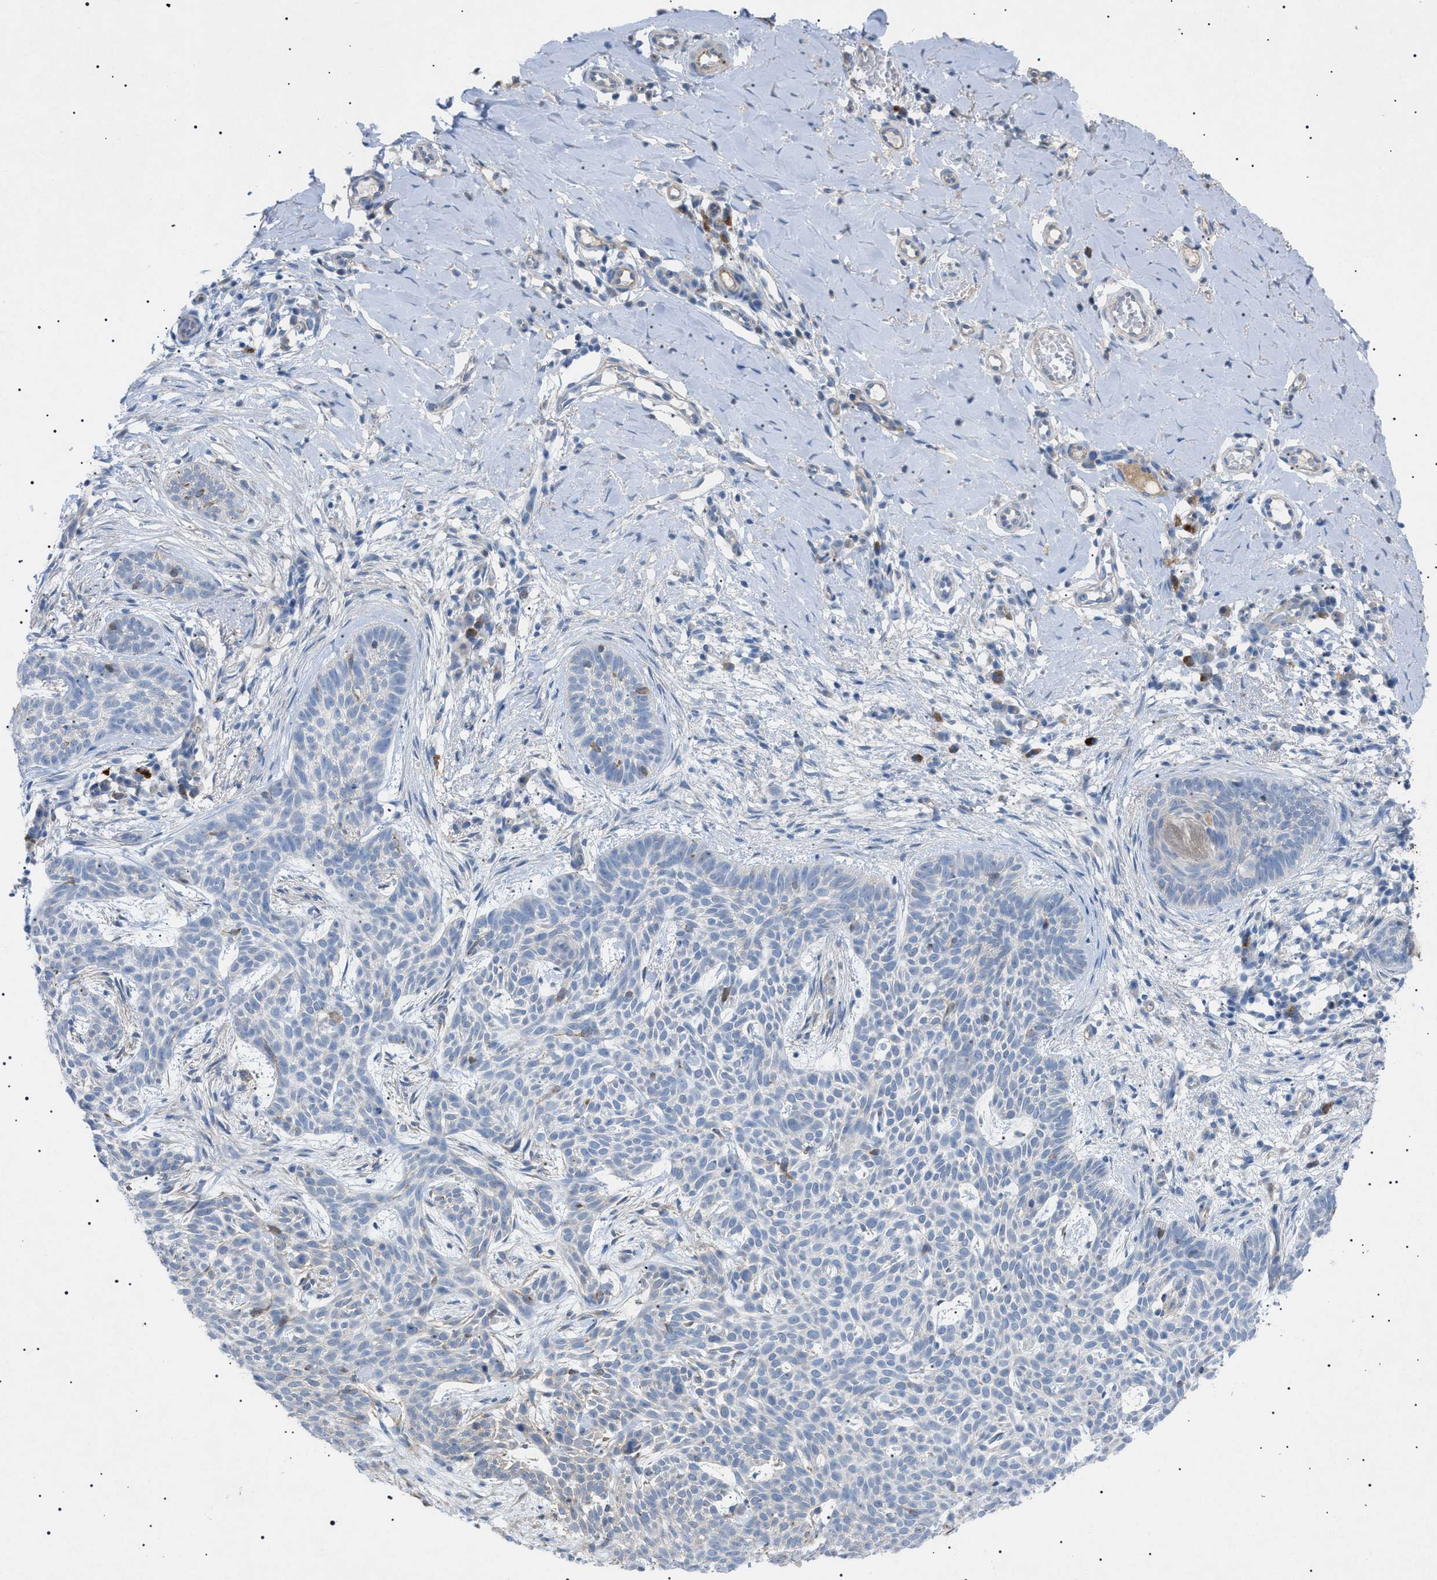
{"staining": {"intensity": "negative", "quantity": "none", "location": "none"}, "tissue": "skin cancer", "cell_type": "Tumor cells", "image_type": "cancer", "snomed": [{"axis": "morphology", "description": "Basal cell carcinoma"}, {"axis": "topography", "description": "Skin"}], "caption": "Immunohistochemistry (IHC) of human skin cancer reveals no positivity in tumor cells. The staining was performed using DAB to visualize the protein expression in brown, while the nuclei were stained in blue with hematoxylin (Magnification: 20x).", "gene": "ADAMTS1", "patient": {"sex": "female", "age": 59}}